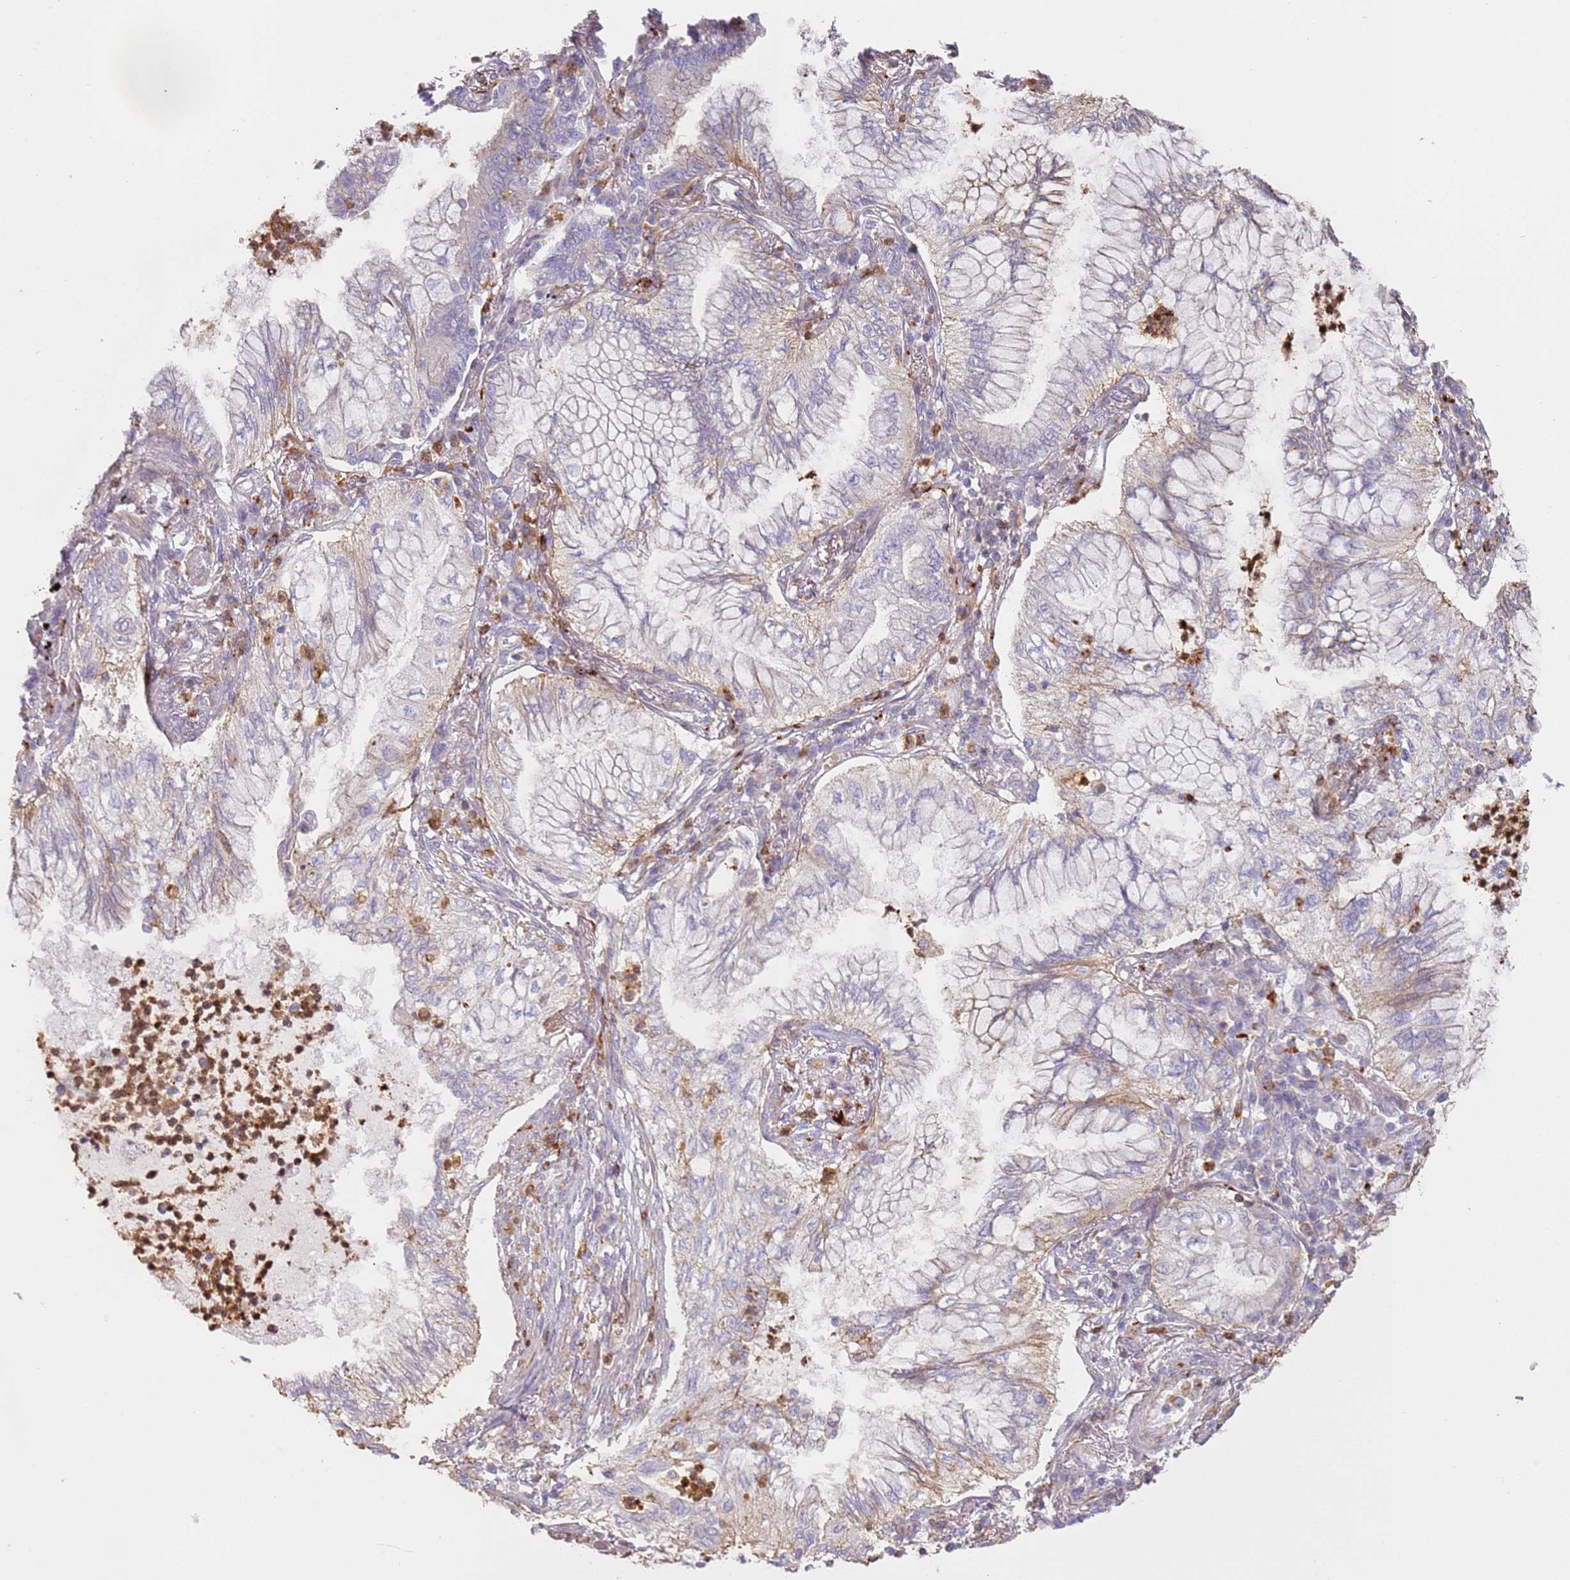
{"staining": {"intensity": "weak", "quantity": "25%-75%", "location": "cytoplasmic/membranous"}, "tissue": "lung cancer", "cell_type": "Tumor cells", "image_type": "cancer", "snomed": [{"axis": "morphology", "description": "Adenocarcinoma, NOS"}, {"axis": "topography", "description": "Lung"}], "caption": "A histopathology image of human lung adenocarcinoma stained for a protein displays weak cytoplasmic/membranous brown staining in tumor cells.", "gene": "NDUFAF4", "patient": {"sex": "female", "age": 70}}